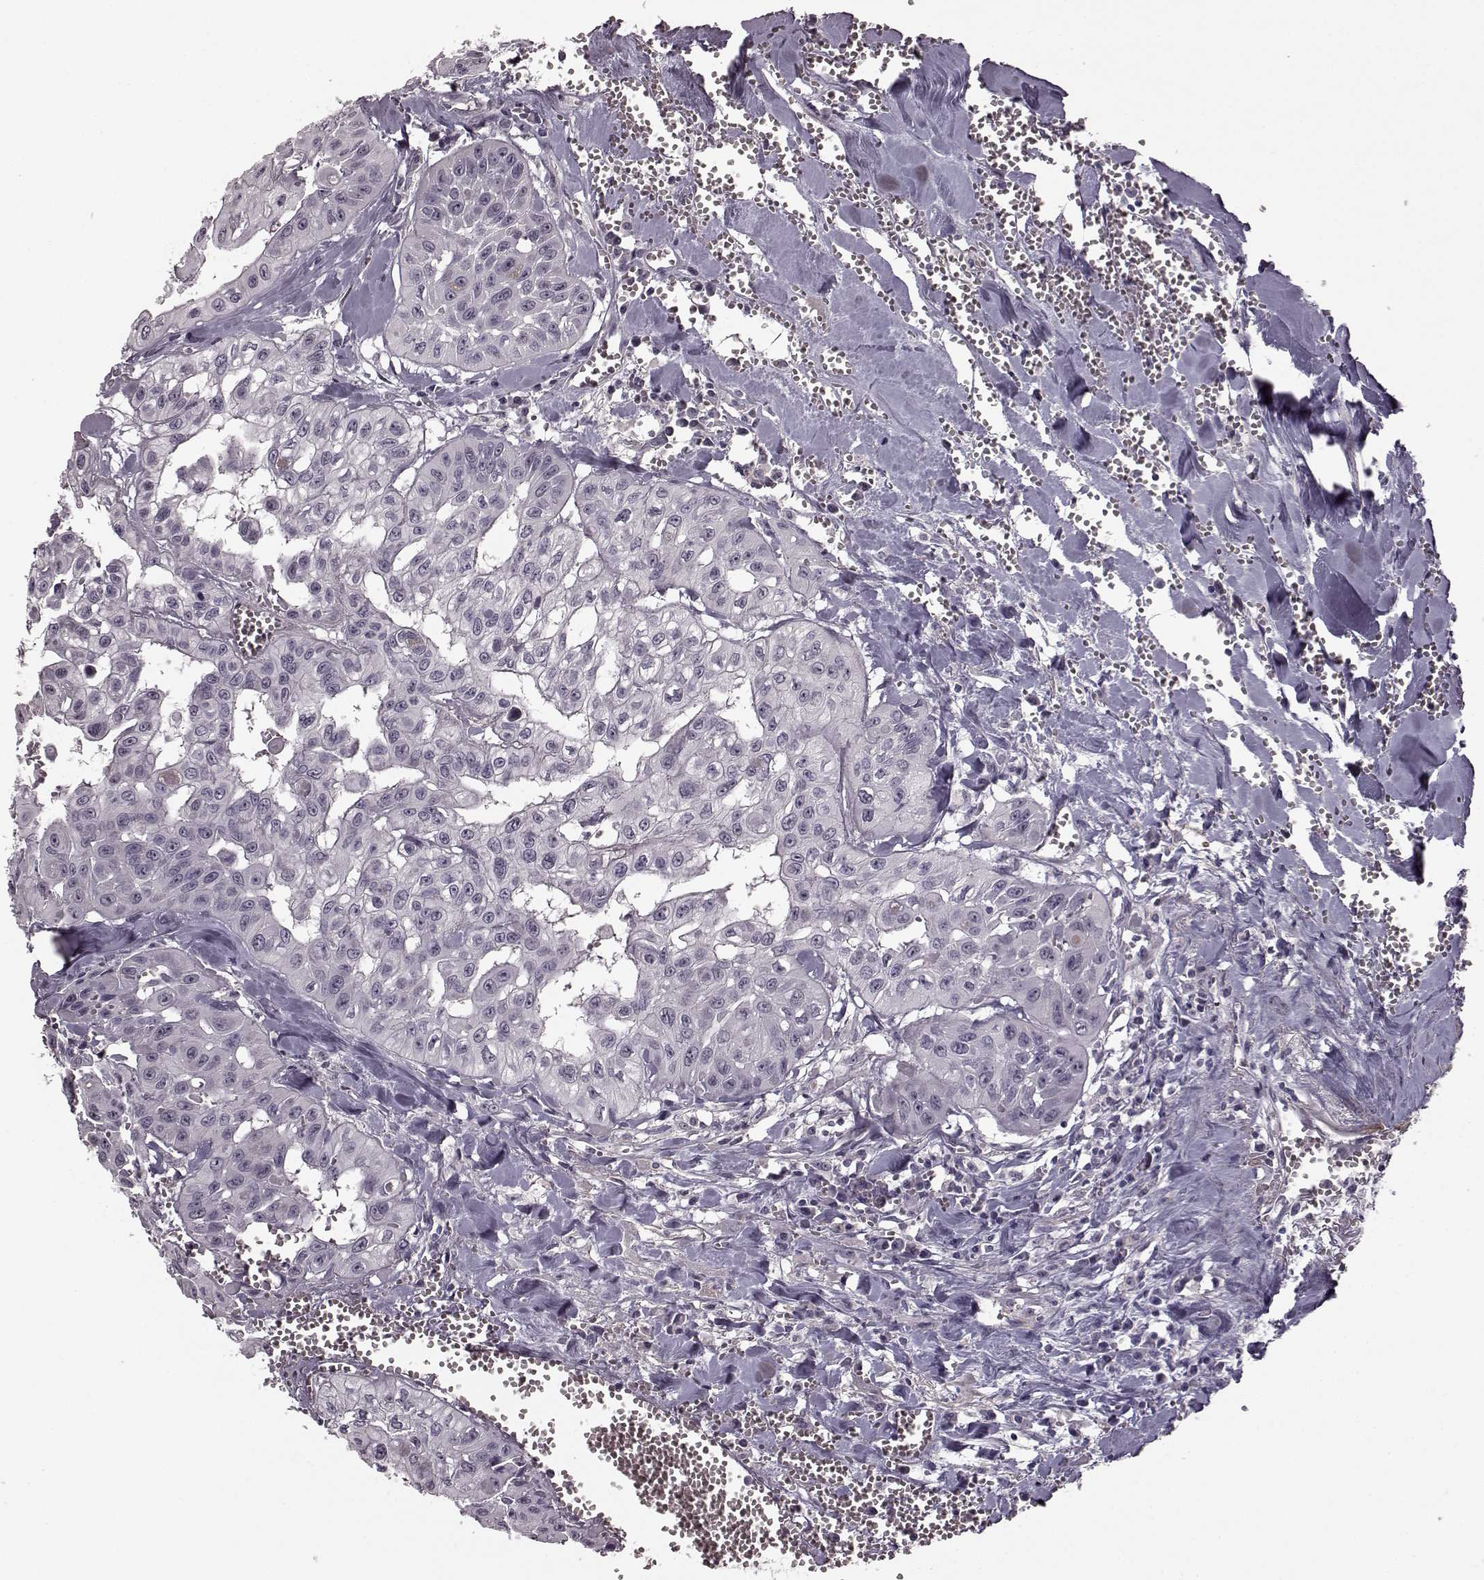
{"staining": {"intensity": "negative", "quantity": "none", "location": "none"}, "tissue": "head and neck cancer", "cell_type": "Tumor cells", "image_type": "cancer", "snomed": [{"axis": "morphology", "description": "Adenocarcinoma, NOS"}, {"axis": "topography", "description": "Head-Neck"}], "caption": "This is an immunohistochemistry micrograph of head and neck cancer (adenocarcinoma). There is no expression in tumor cells.", "gene": "SLCO3A1", "patient": {"sex": "male", "age": 73}}